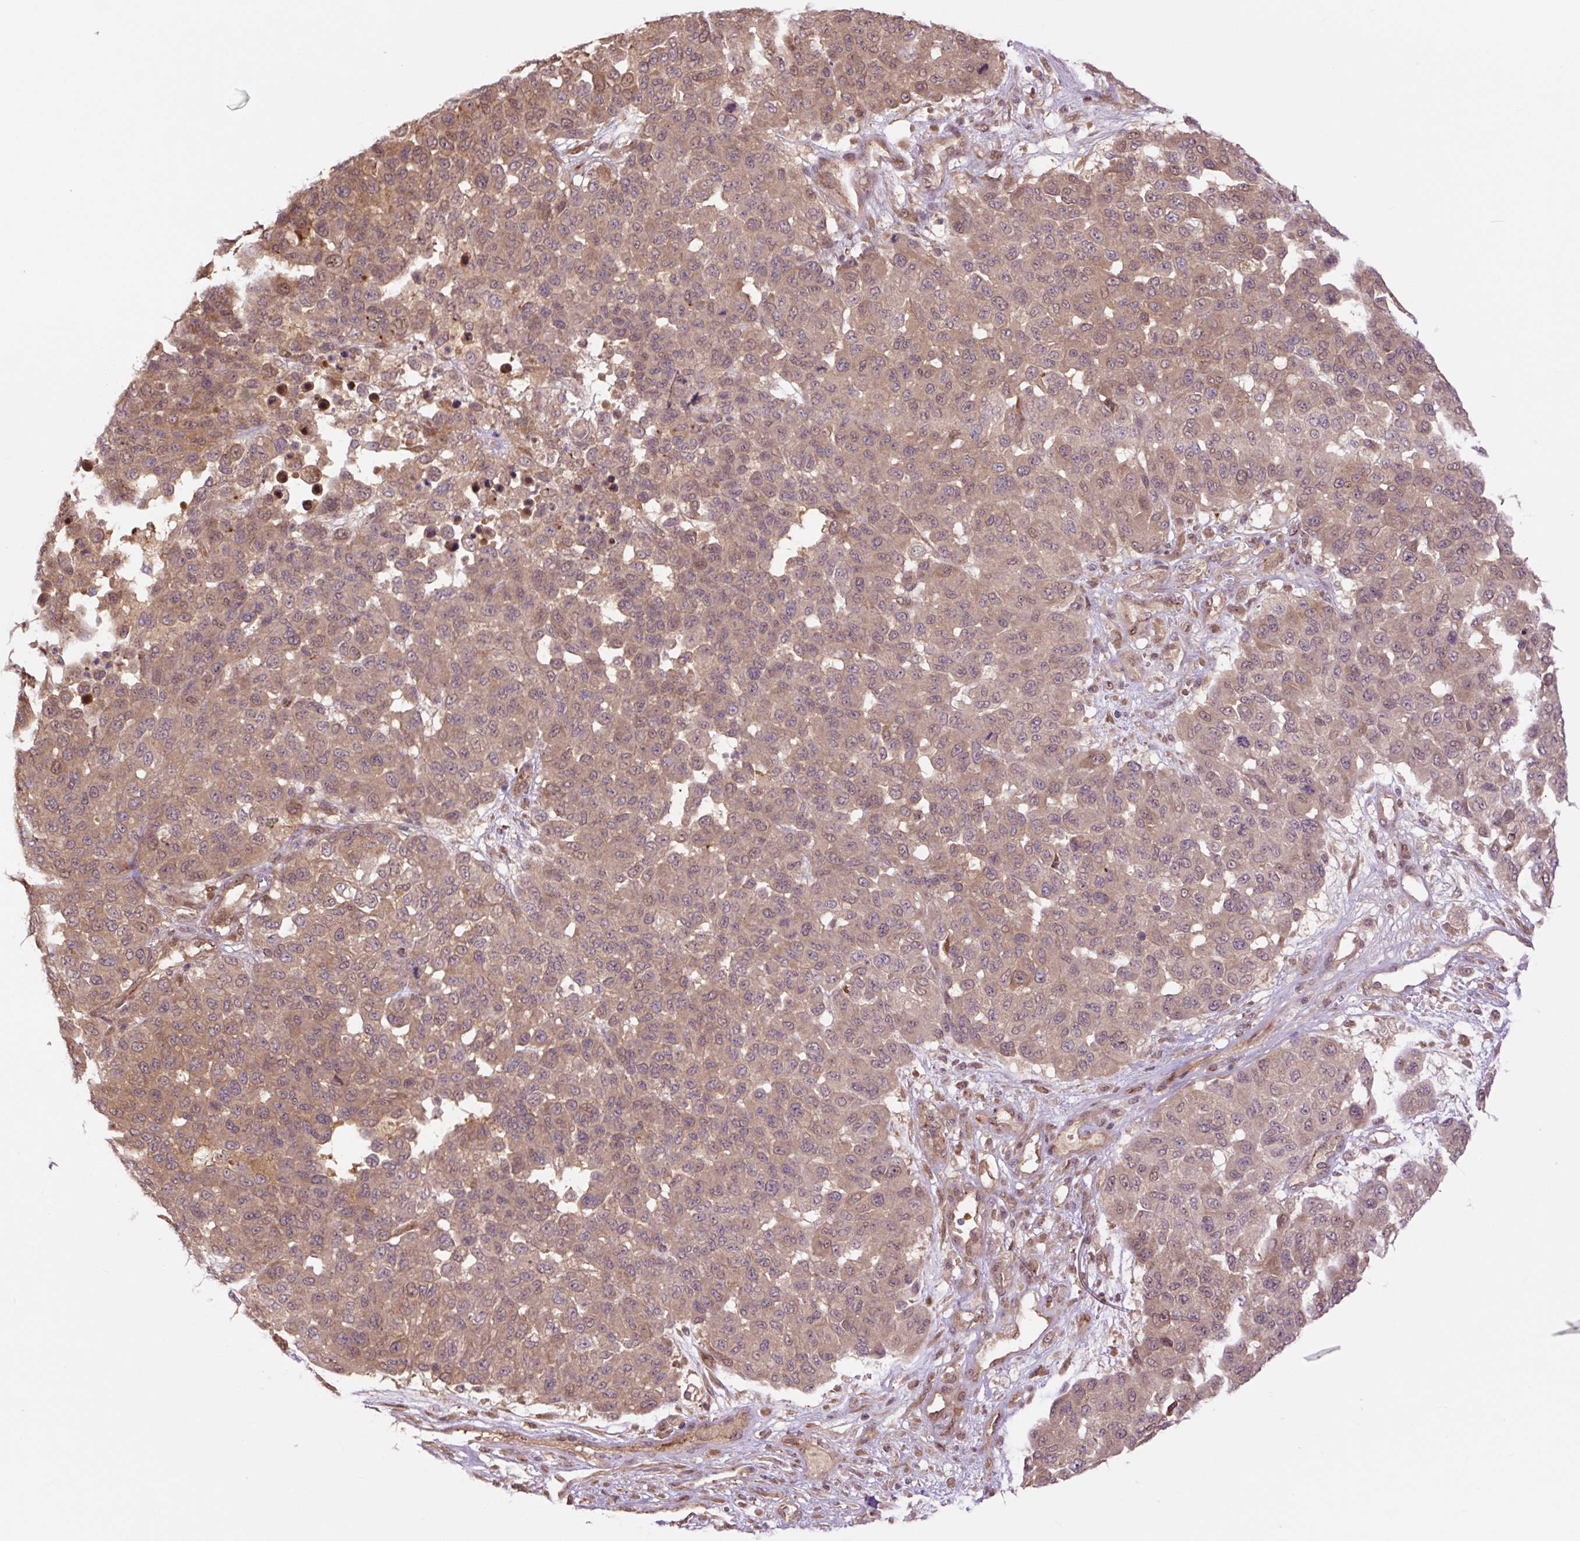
{"staining": {"intensity": "moderate", "quantity": ">75%", "location": "cytoplasmic/membranous"}, "tissue": "melanoma", "cell_type": "Tumor cells", "image_type": "cancer", "snomed": [{"axis": "morphology", "description": "Malignant melanoma, NOS"}, {"axis": "topography", "description": "Skin"}], "caption": "Brown immunohistochemical staining in human malignant melanoma displays moderate cytoplasmic/membranous staining in about >75% of tumor cells. (DAB (3,3'-diaminobenzidine) IHC with brightfield microscopy, high magnification).", "gene": "TPT1", "patient": {"sex": "male", "age": 62}}